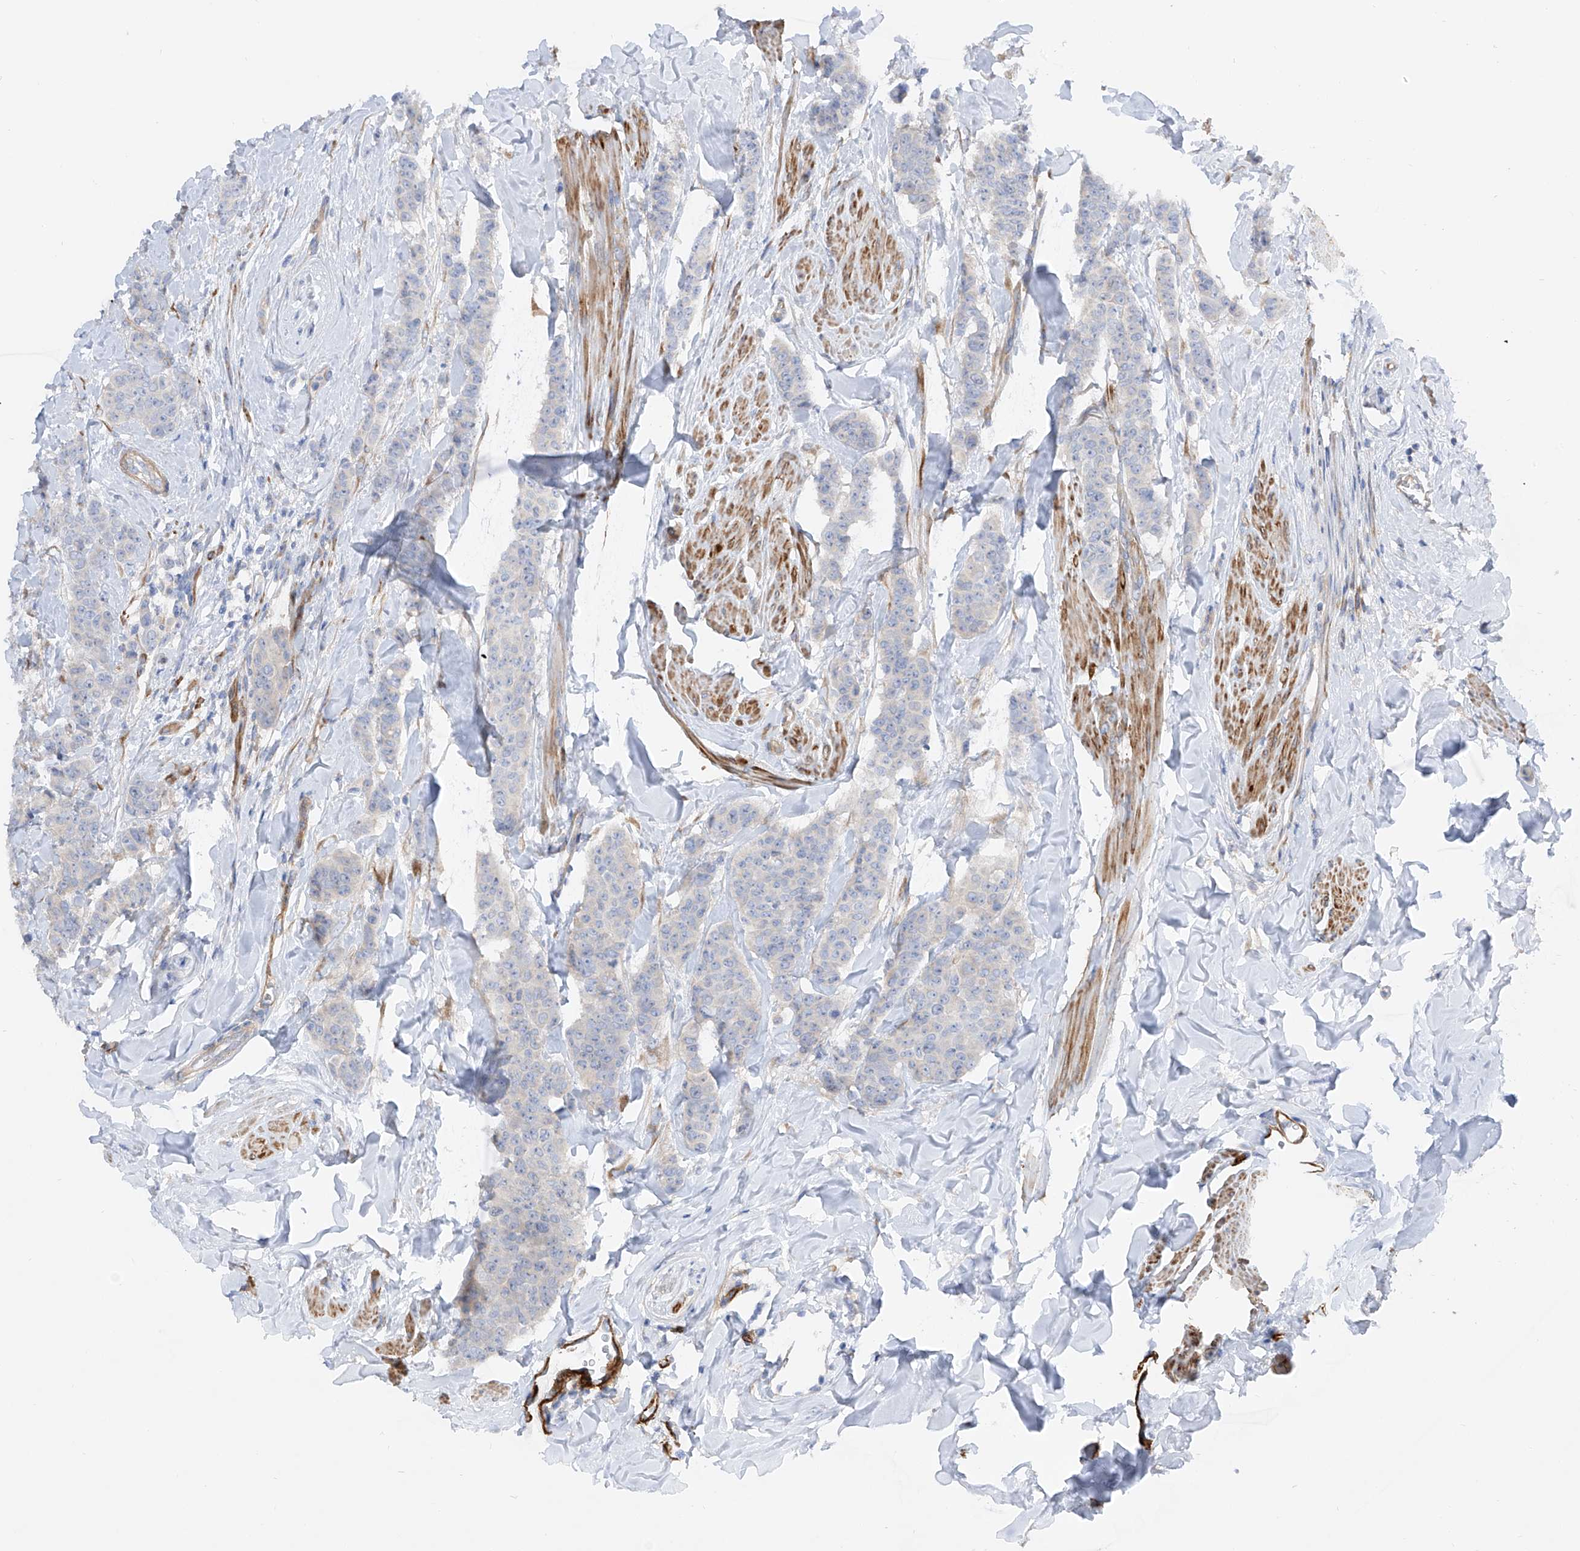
{"staining": {"intensity": "negative", "quantity": "none", "location": "none"}, "tissue": "breast cancer", "cell_type": "Tumor cells", "image_type": "cancer", "snomed": [{"axis": "morphology", "description": "Duct carcinoma"}, {"axis": "topography", "description": "Breast"}], "caption": "The micrograph displays no staining of tumor cells in breast cancer.", "gene": "LCA5", "patient": {"sex": "female", "age": 40}}